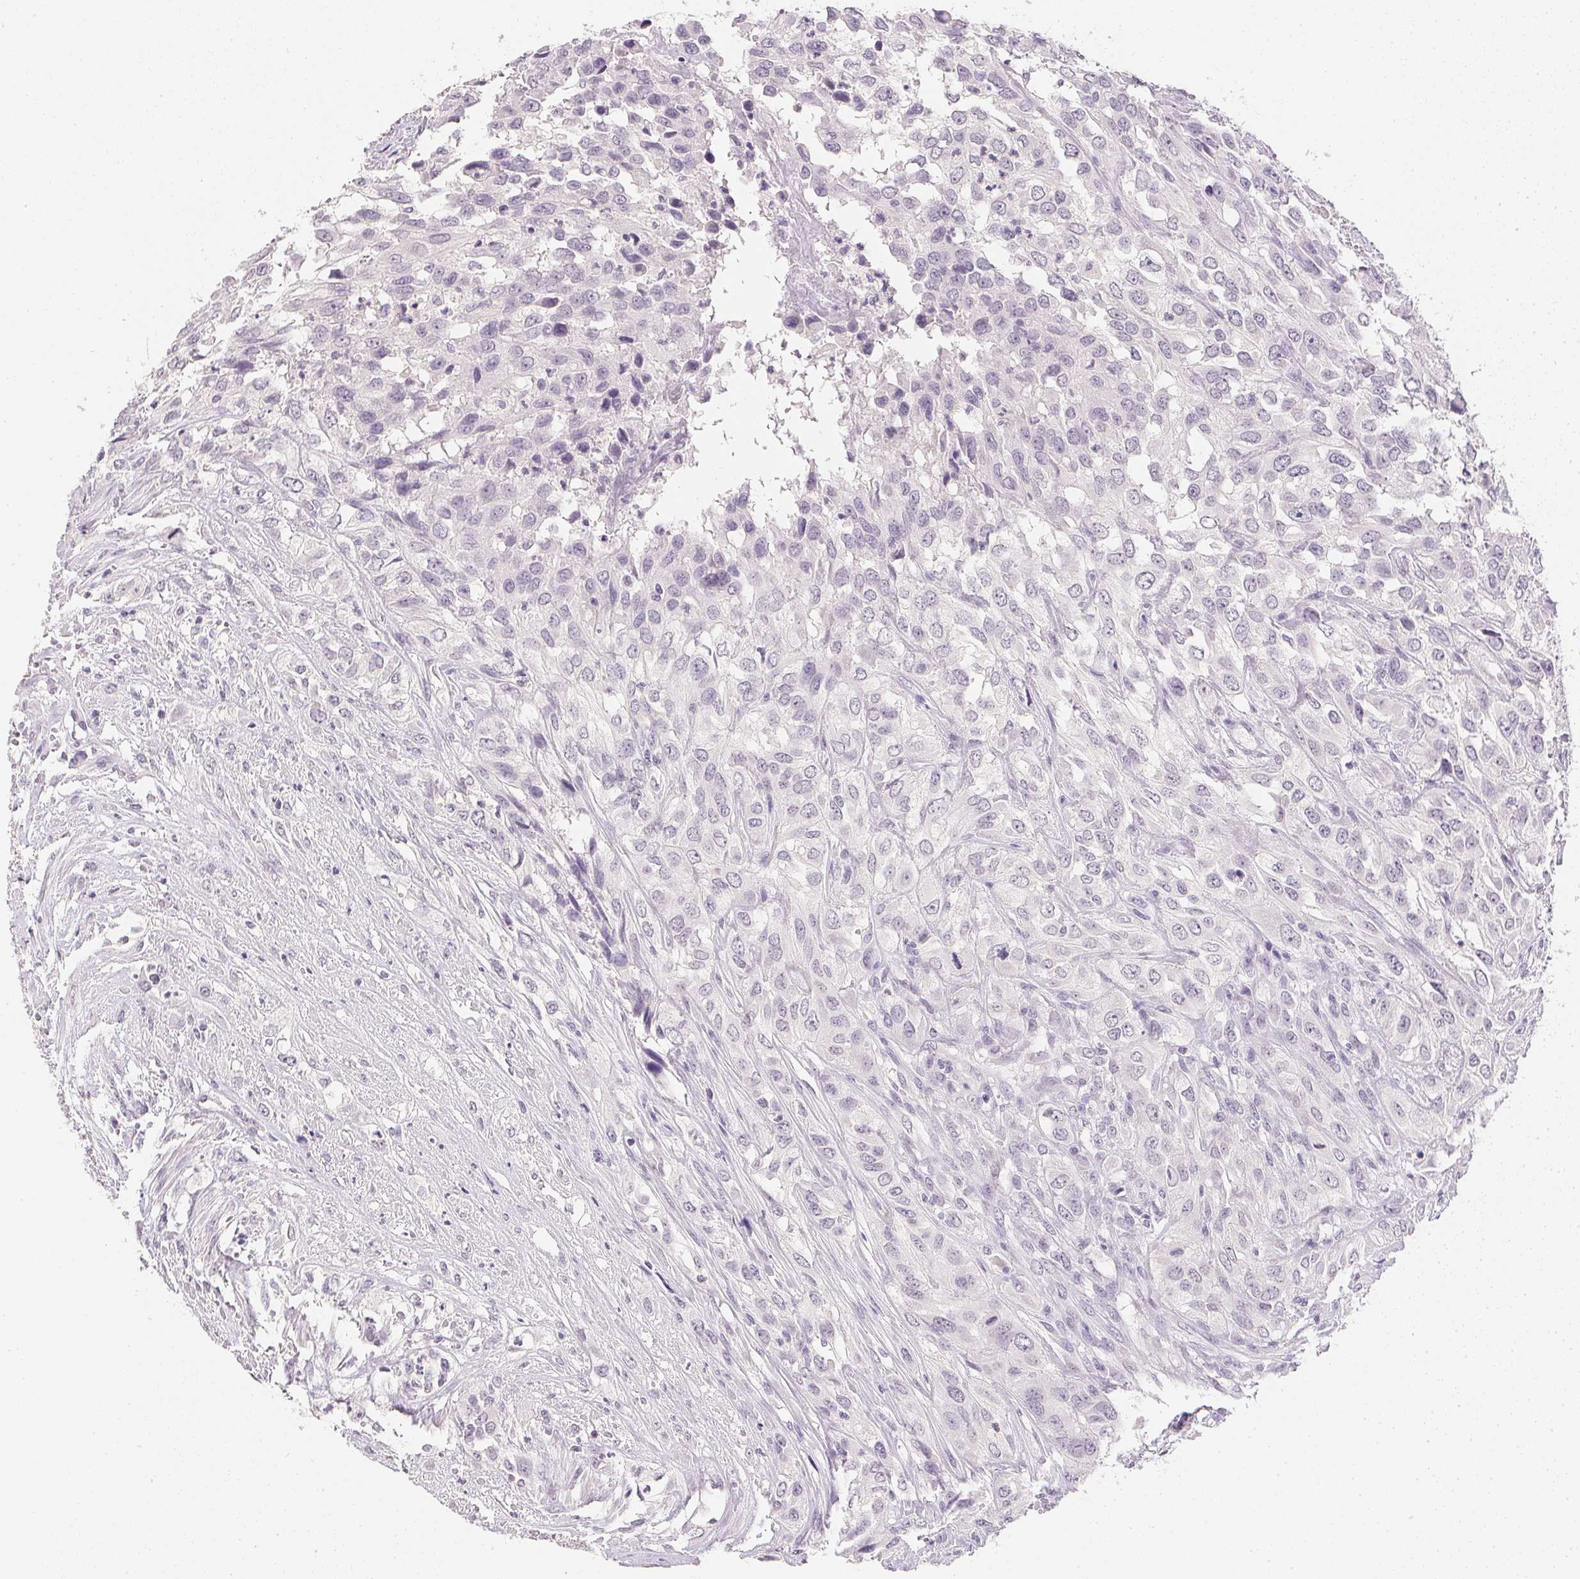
{"staining": {"intensity": "negative", "quantity": "none", "location": "none"}, "tissue": "urothelial cancer", "cell_type": "Tumor cells", "image_type": "cancer", "snomed": [{"axis": "morphology", "description": "Urothelial carcinoma, High grade"}, {"axis": "topography", "description": "Urinary bladder"}], "caption": "A high-resolution image shows immunohistochemistry staining of urothelial cancer, which demonstrates no significant positivity in tumor cells.", "gene": "PPY", "patient": {"sex": "male", "age": 67}}